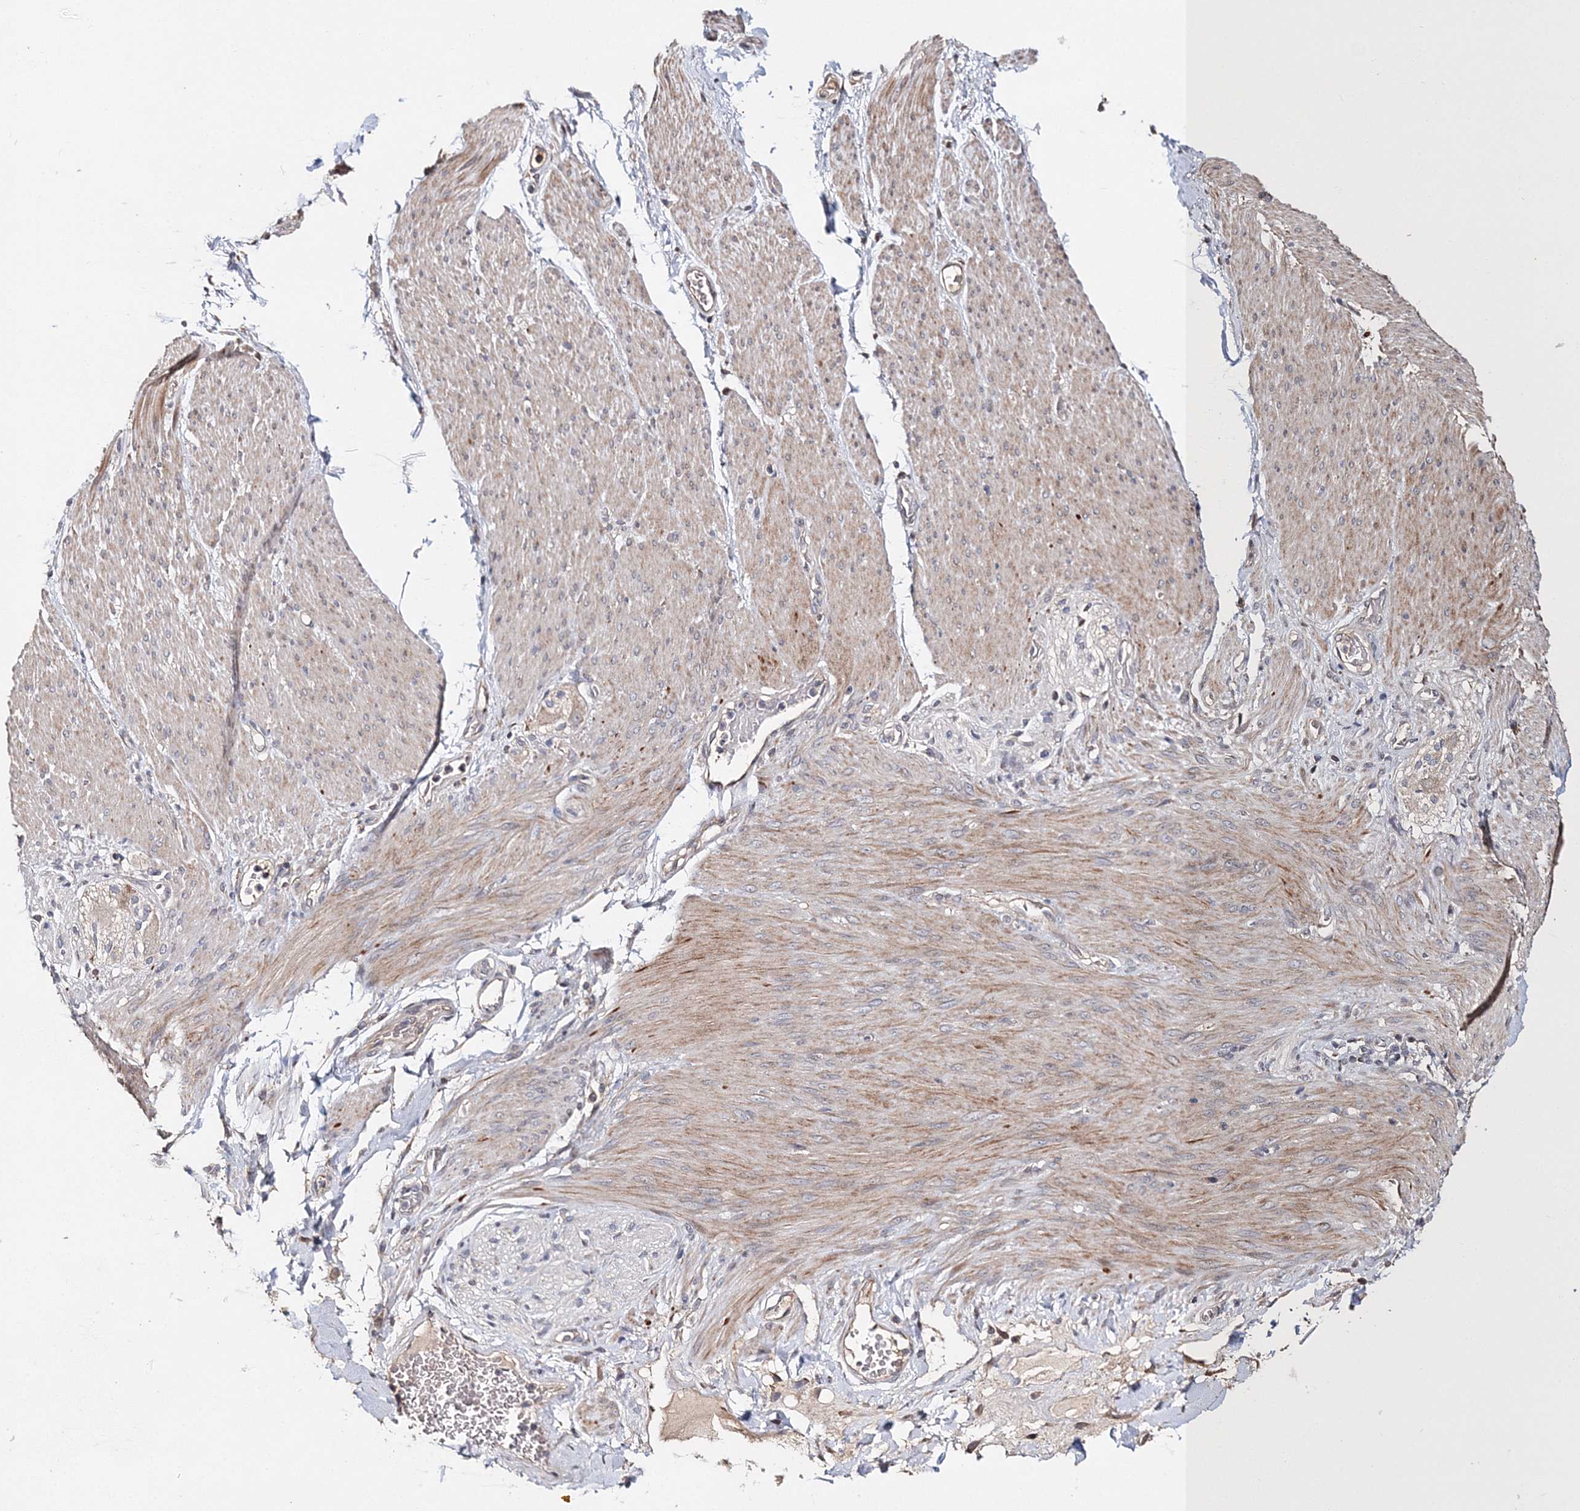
{"staining": {"intensity": "weak", "quantity": "<25%", "location": "cytoplasmic/membranous"}, "tissue": "adipose tissue", "cell_type": "Adipocytes", "image_type": "normal", "snomed": [{"axis": "morphology", "description": "Normal tissue, NOS"}, {"axis": "topography", "description": "Colon"}, {"axis": "topography", "description": "Peripheral nerve tissue"}], "caption": "Adipose tissue stained for a protein using immunohistochemistry (IHC) shows no positivity adipocytes.", "gene": "GJB5", "patient": {"sex": "female", "age": 61}}